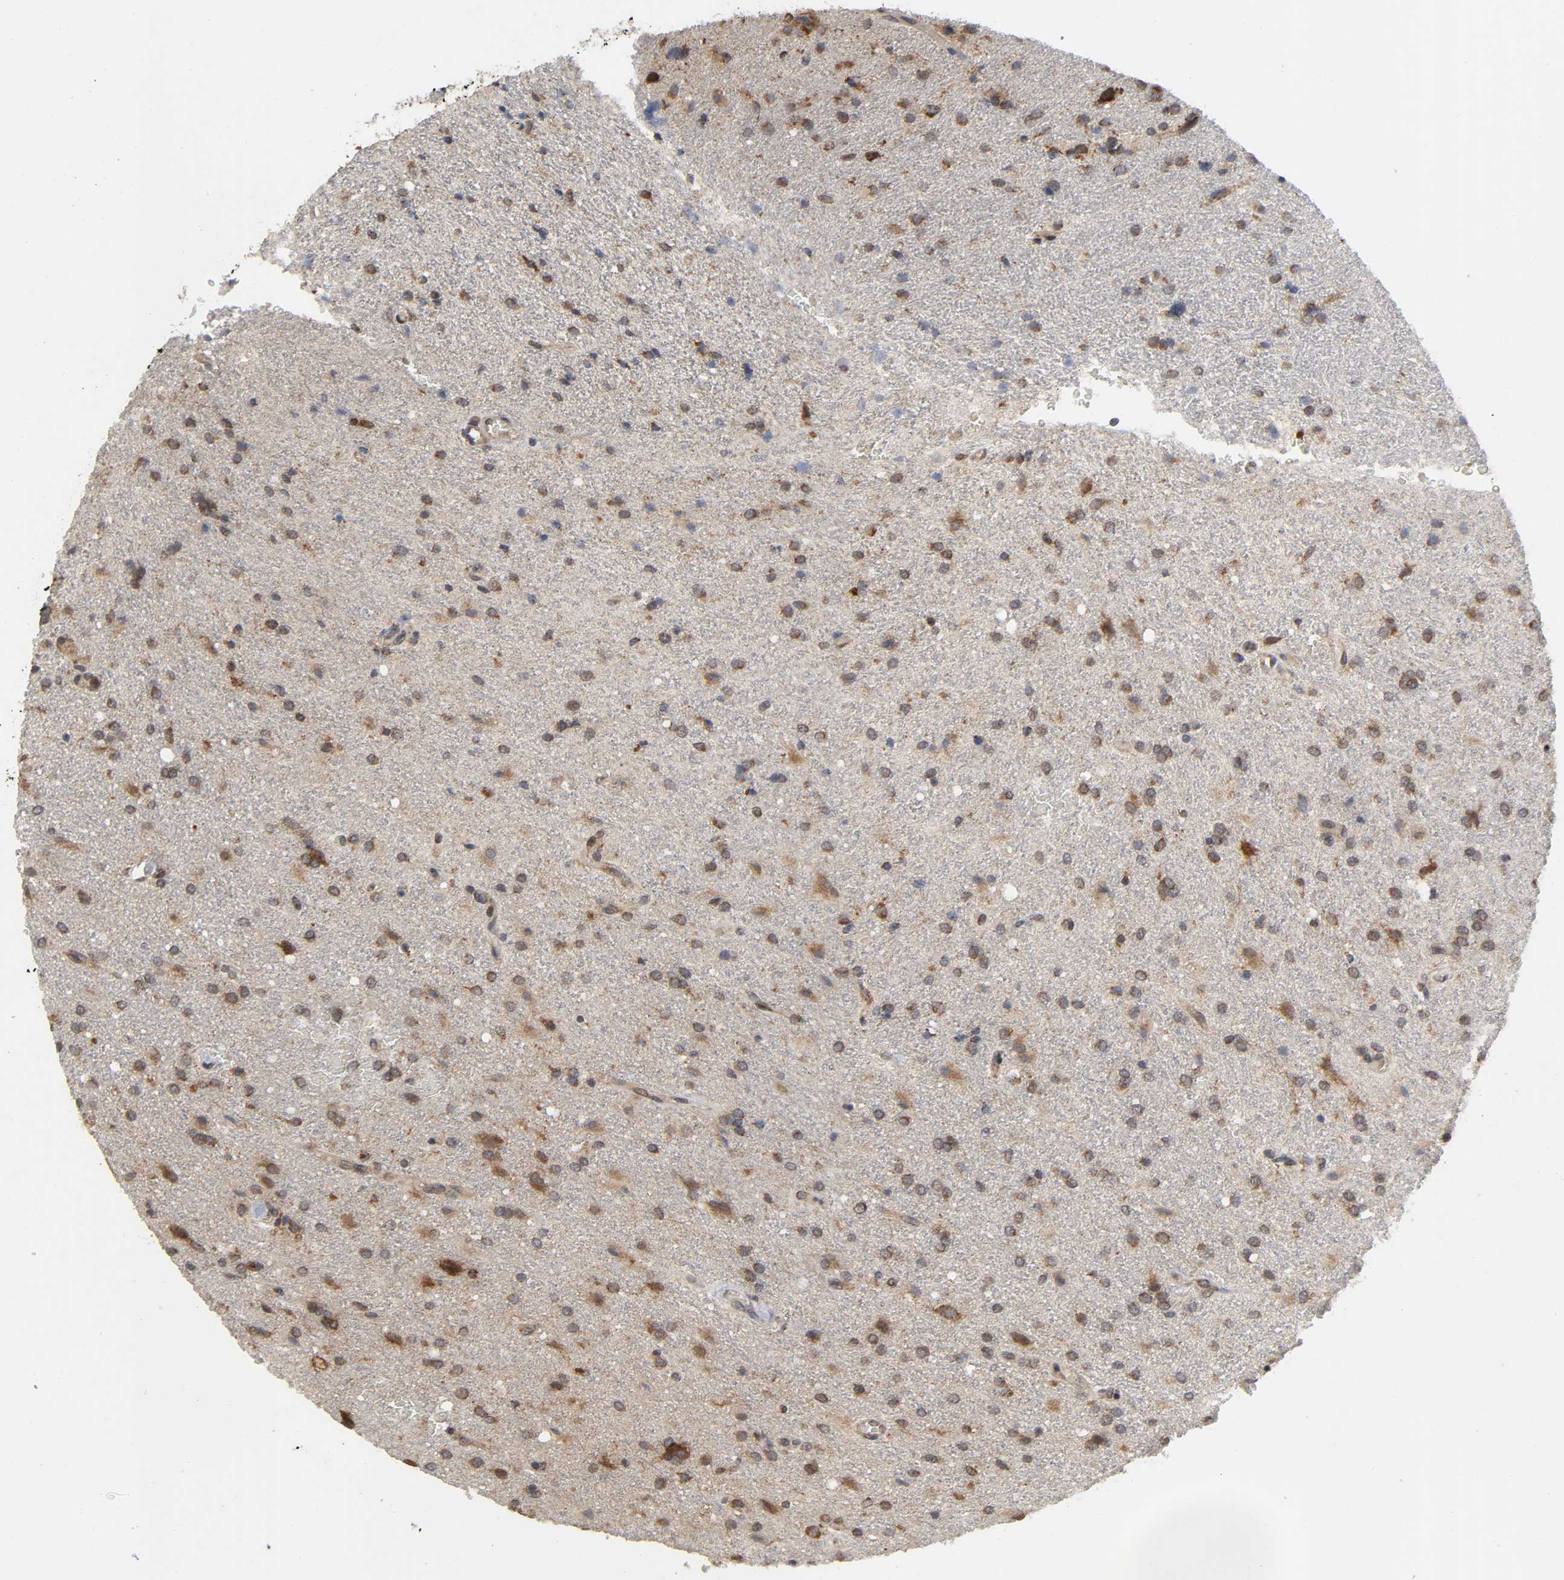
{"staining": {"intensity": "strong", "quantity": ">75%", "location": "cytoplasmic/membranous"}, "tissue": "glioma", "cell_type": "Tumor cells", "image_type": "cancer", "snomed": [{"axis": "morphology", "description": "Normal tissue, NOS"}, {"axis": "morphology", "description": "Glioma, malignant, High grade"}, {"axis": "topography", "description": "Cerebral cortex"}], "caption": "Malignant glioma (high-grade) tissue shows strong cytoplasmic/membranous staining in about >75% of tumor cells, visualized by immunohistochemistry.", "gene": "SLC30A9", "patient": {"sex": "male", "age": 56}}